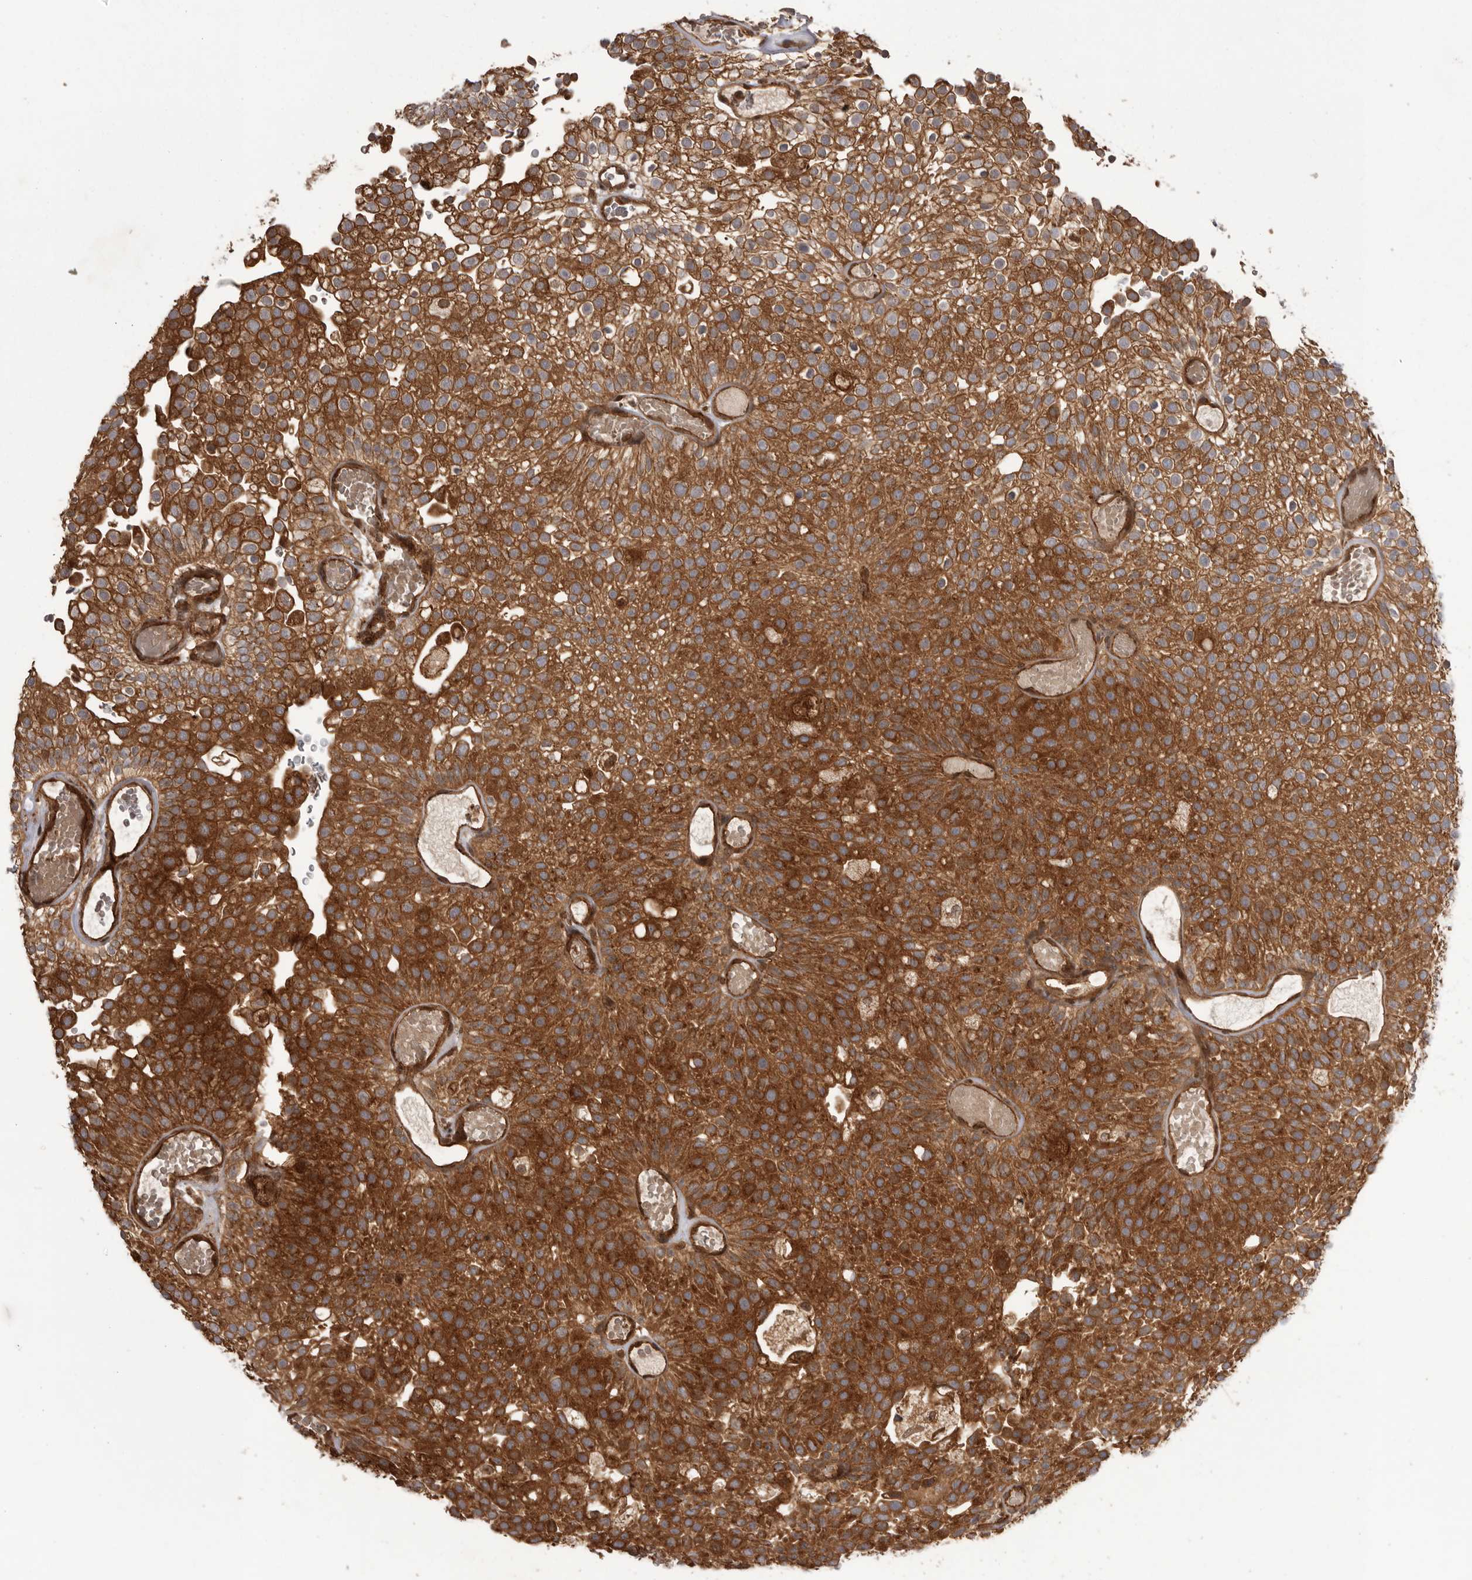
{"staining": {"intensity": "strong", "quantity": ">75%", "location": "cytoplasmic/membranous"}, "tissue": "urothelial cancer", "cell_type": "Tumor cells", "image_type": "cancer", "snomed": [{"axis": "morphology", "description": "Urothelial carcinoma, Low grade"}, {"axis": "topography", "description": "Urinary bladder"}], "caption": "Immunohistochemistry micrograph of low-grade urothelial carcinoma stained for a protein (brown), which demonstrates high levels of strong cytoplasmic/membranous expression in about >75% of tumor cells.", "gene": "DHDDS", "patient": {"sex": "male", "age": 78}}